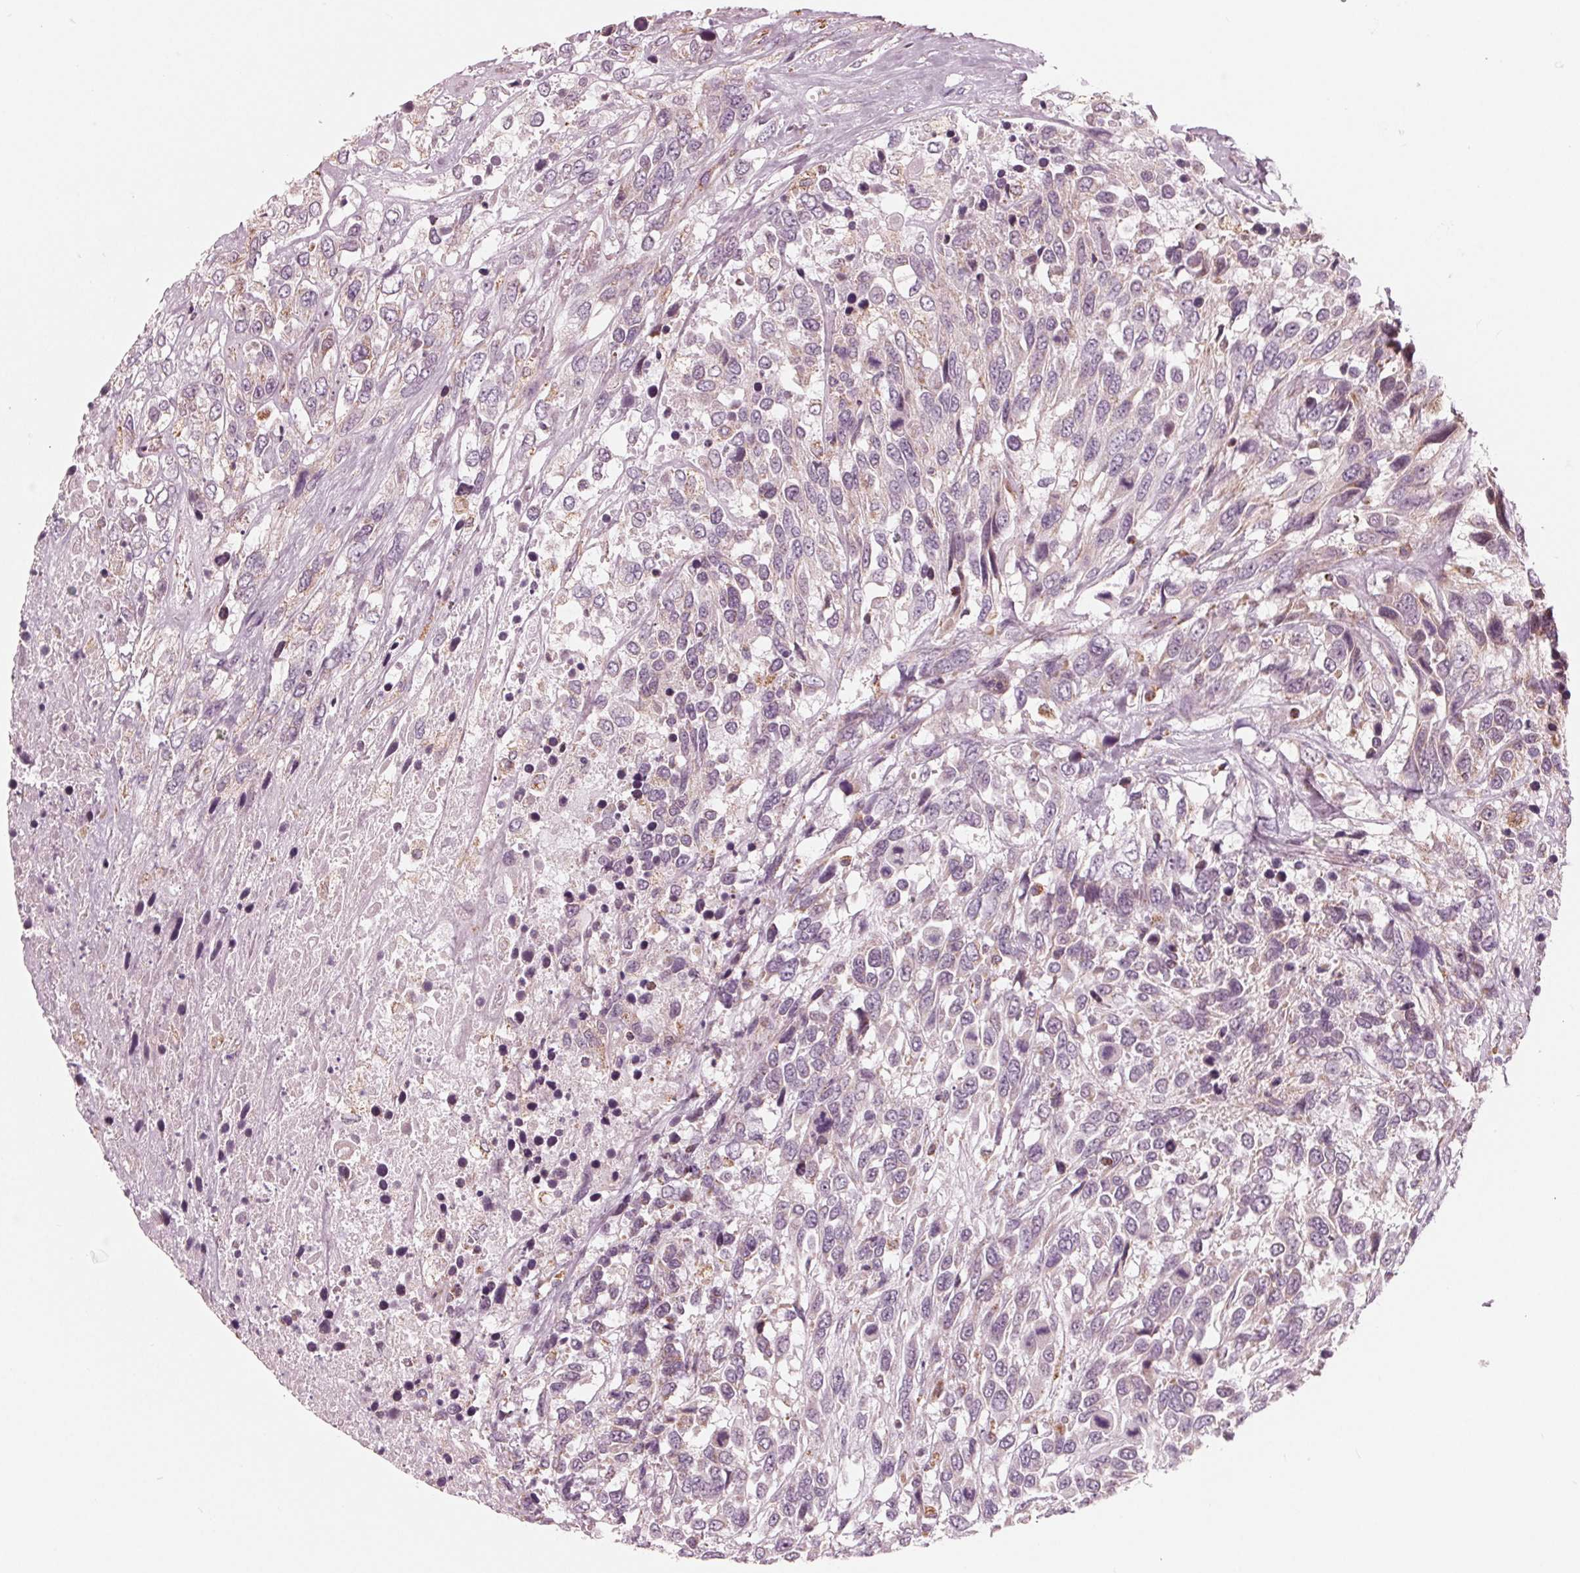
{"staining": {"intensity": "negative", "quantity": "none", "location": "none"}, "tissue": "urothelial cancer", "cell_type": "Tumor cells", "image_type": "cancer", "snomed": [{"axis": "morphology", "description": "Urothelial carcinoma, High grade"}, {"axis": "topography", "description": "Urinary bladder"}], "caption": "The photomicrograph demonstrates no staining of tumor cells in urothelial cancer. (Stains: DAB immunohistochemistry with hematoxylin counter stain, Microscopy: brightfield microscopy at high magnification).", "gene": "DCAF4L2", "patient": {"sex": "female", "age": 70}}